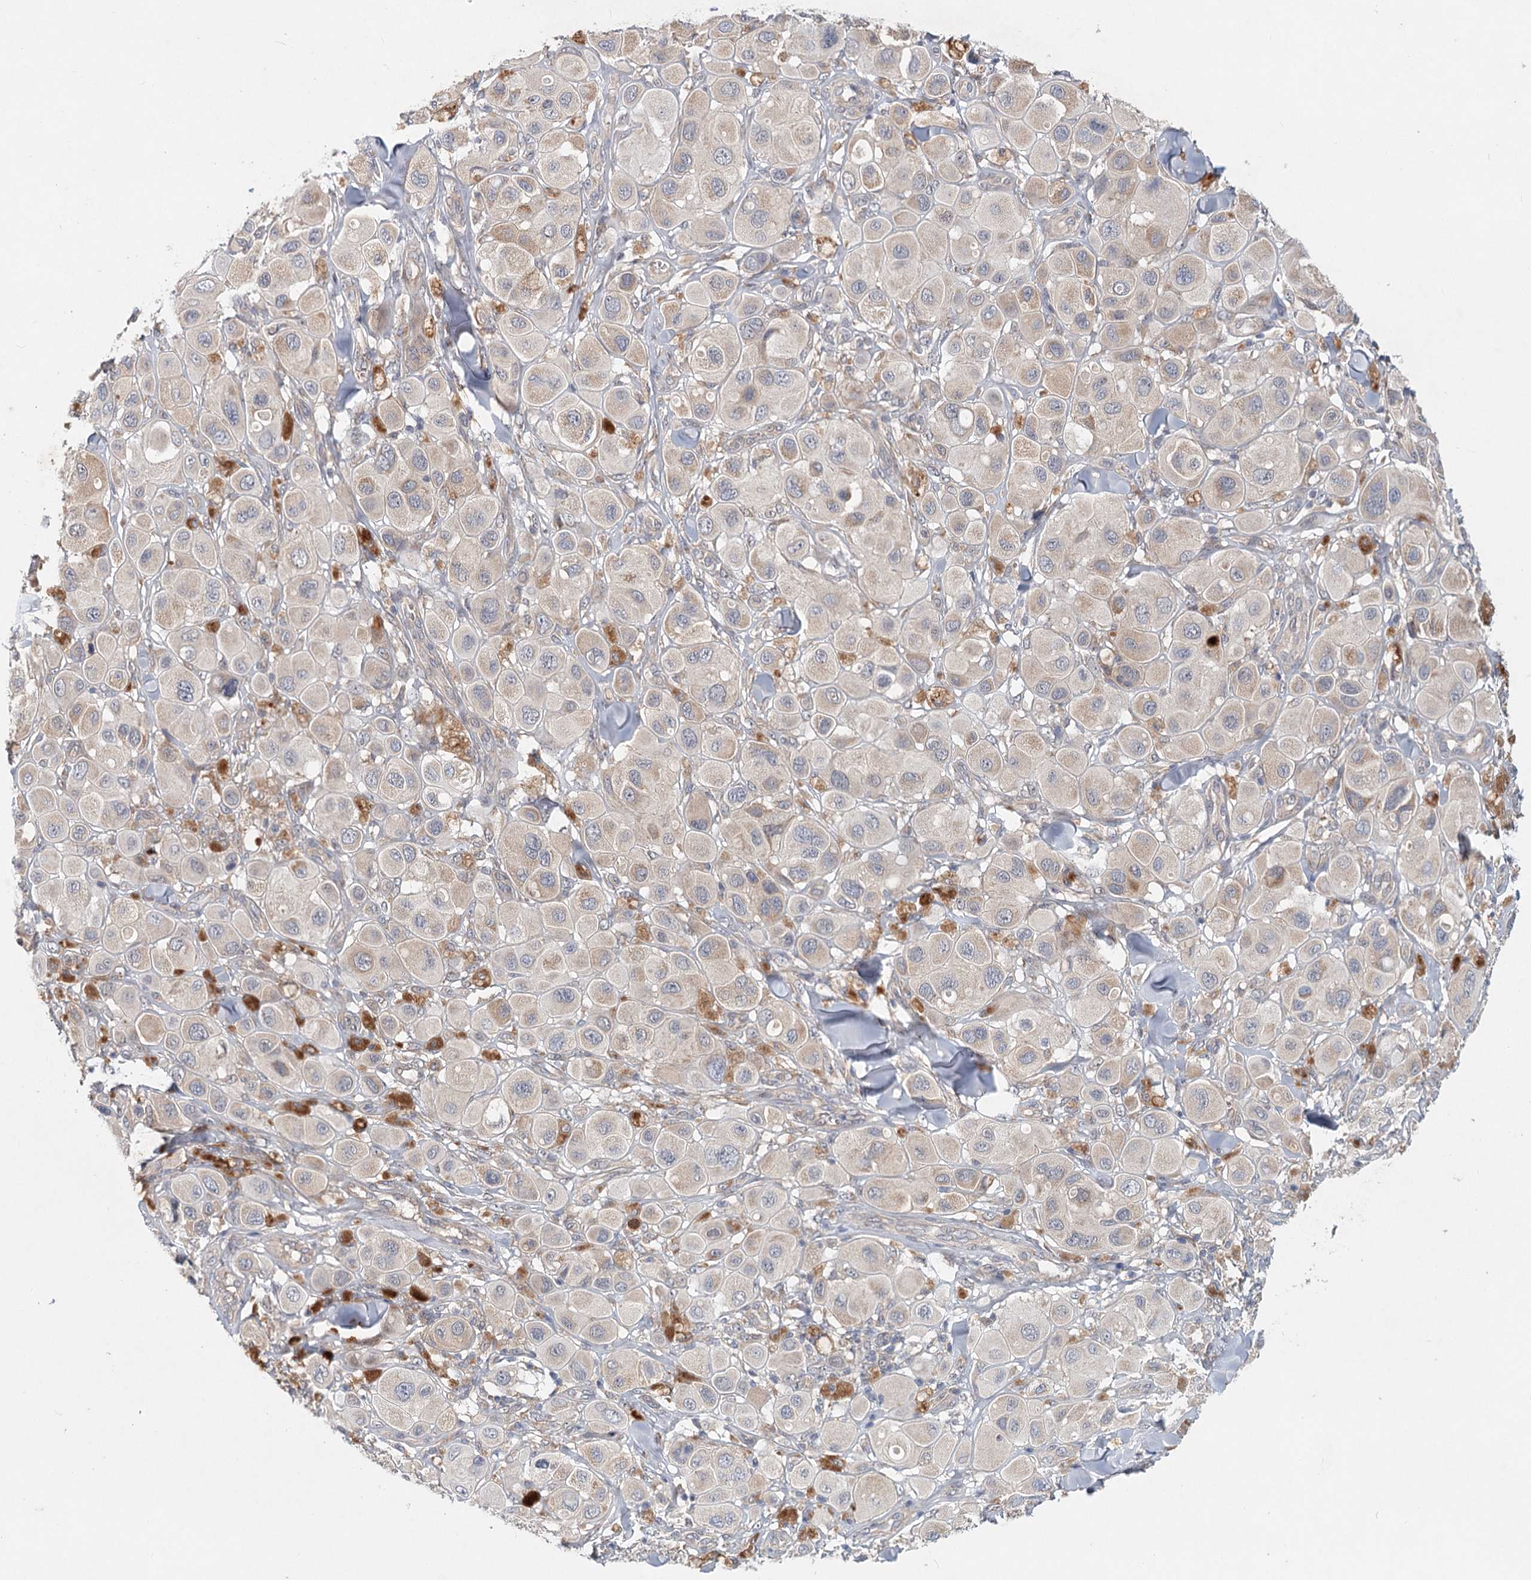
{"staining": {"intensity": "negative", "quantity": "none", "location": "none"}, "tissue": "melanoma", "cell_type": "Tumor cells", "image_type": "cancer", "snomed": [{"axis": "morphology", "description": "Malignant melanoma, Metastatic site"}, {"axis": "topography", "description": "Skin"}], "caption": "IHC histopathology image of neoplastic tissue: human melanoma stained with DAB (3,3'-diaminobenzidine) displays no significant protein positivity in tumor cells. (DAB immunohistochemistry (IHC) visualized using brightfield microscopy, high magnification).", "gene": "AP3B1", "patient": {"sex": "male", "age": 41}}